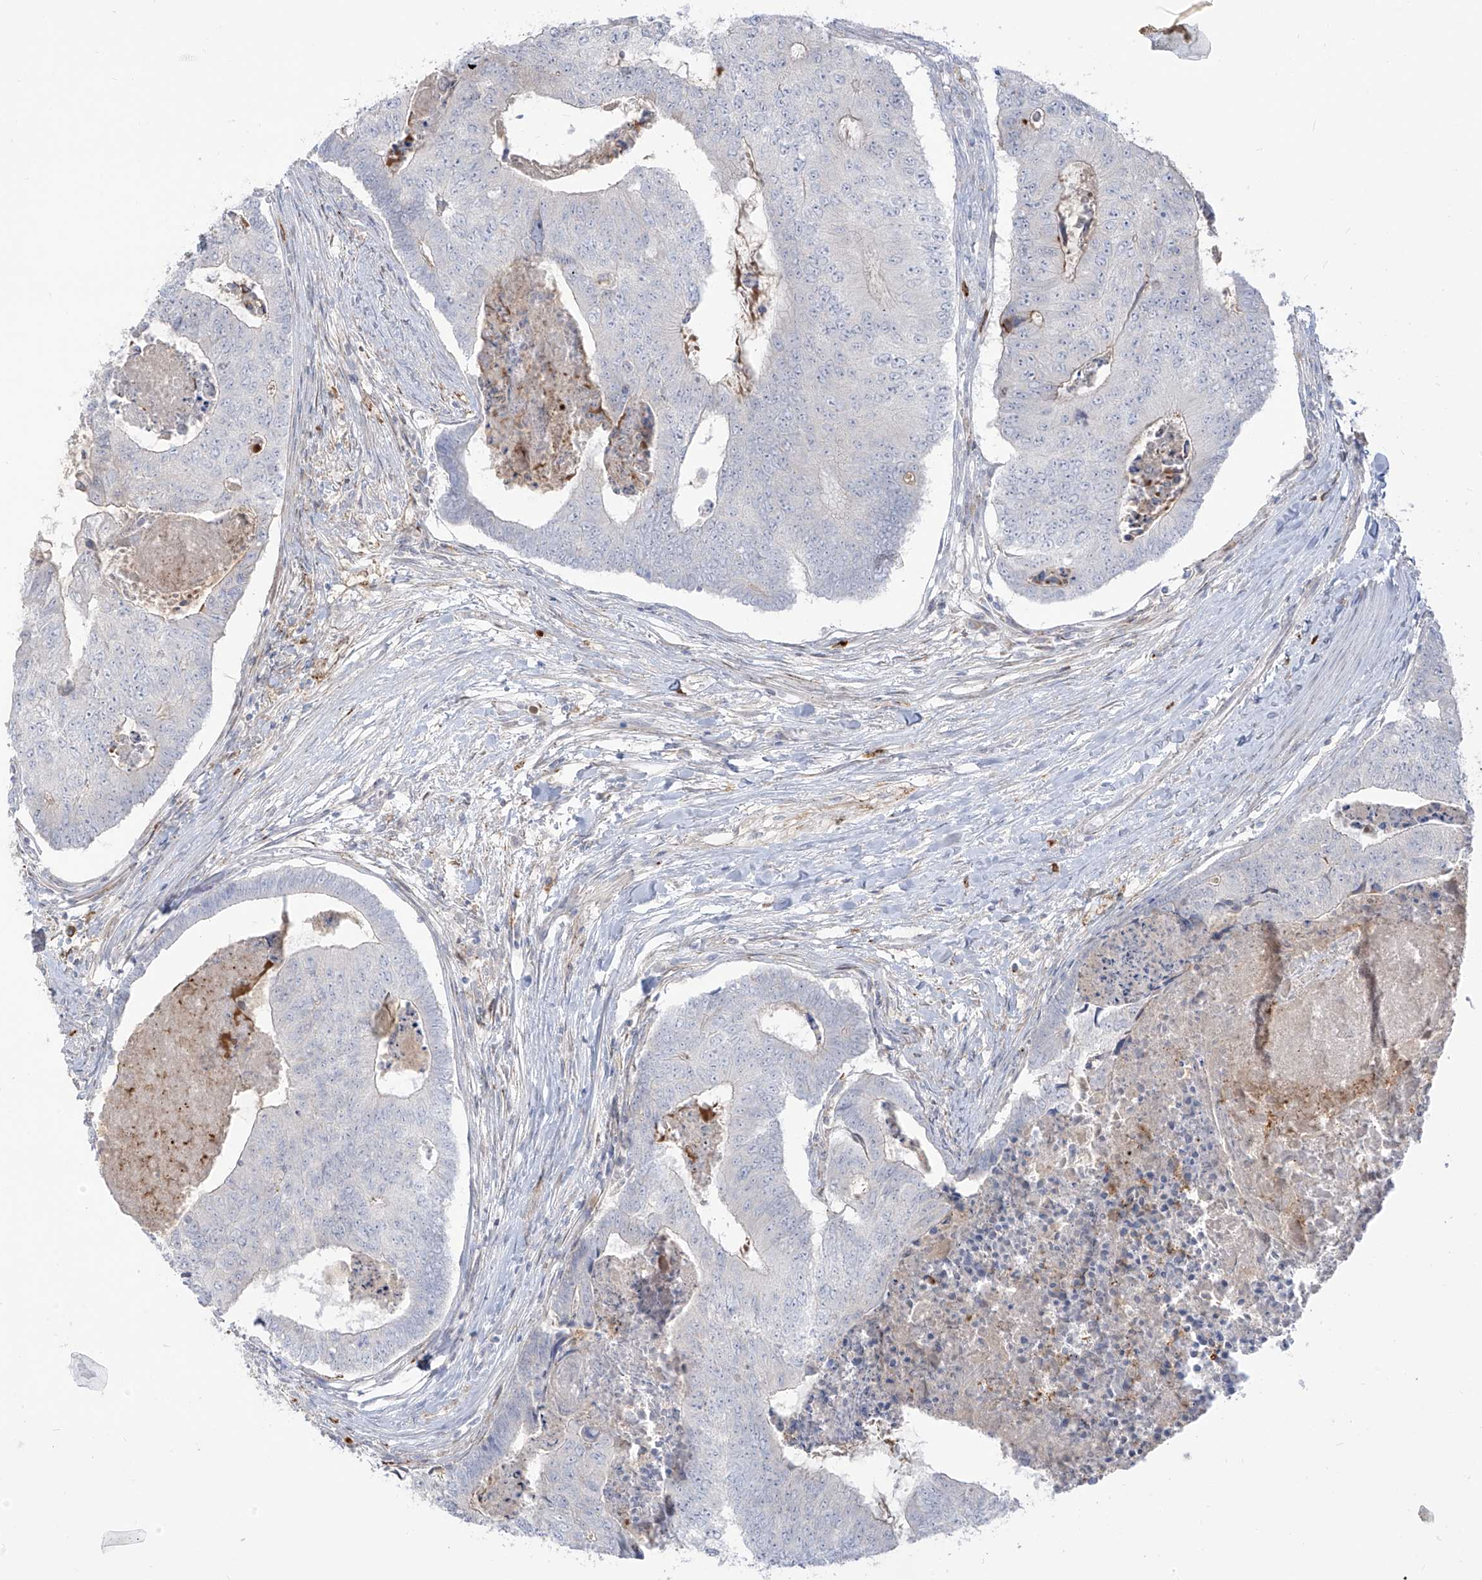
{"staining": {"intensity": "negative", "quantity": "none", "location": "none"}, "tissue": "colorectal cancer", "cell_type": "Tumor cells", "image_type": "cancer", "snomed": [{"axis": "morphology", "description": "Adenocarcinoma, NOS"}, {"axis": "topography", "description": "Colon"}], "caption": "Immunohistochemistry image of adenocarcinoma (colorectal) stained for a protein (brown), which exhibits no positivity in tumor cells.", "gene": "NOTO", "patient": {"sex": "female", "age": 67}}